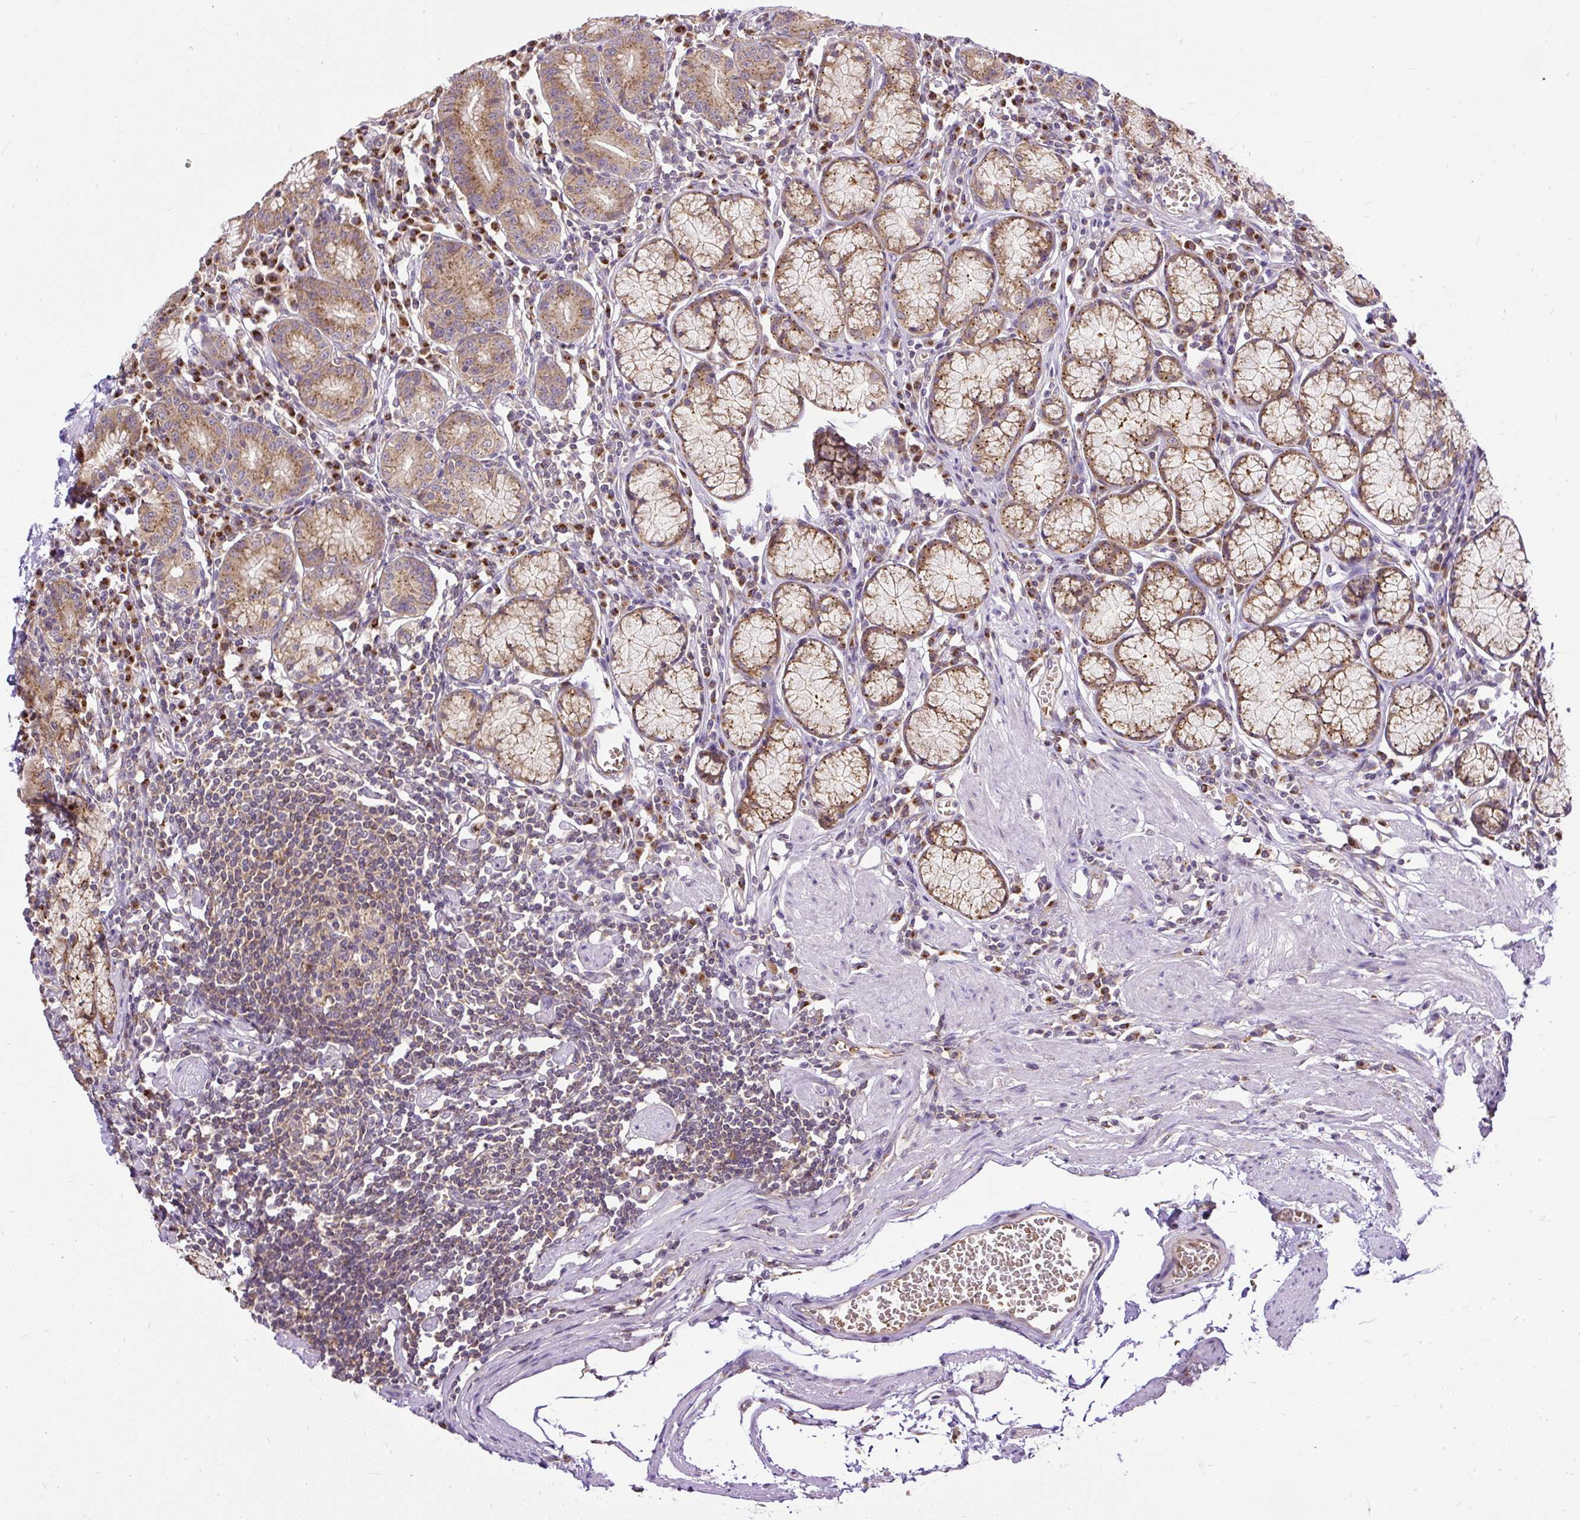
{"staining": {"intensity": "strong", "quantity": ">75%", "location": "cytoplasmic/membranous"}, "tissue": "stomach", "cell_type": "Glandular cells", "image_type": "normal", "snomed": [{"axis": "morphology", "description": "Normal tissue, NOS"}, {"axis": "topography", "description": "Stomach"}], "caption": "There is high levels of strong cytoplasmic/membranous staining in glandular cells of unremarkable stomach, as demonstrated by immunohistochemical staining (brown color).", "gene": "SMC4", "patient": {"sex": "male", "age": 55}}